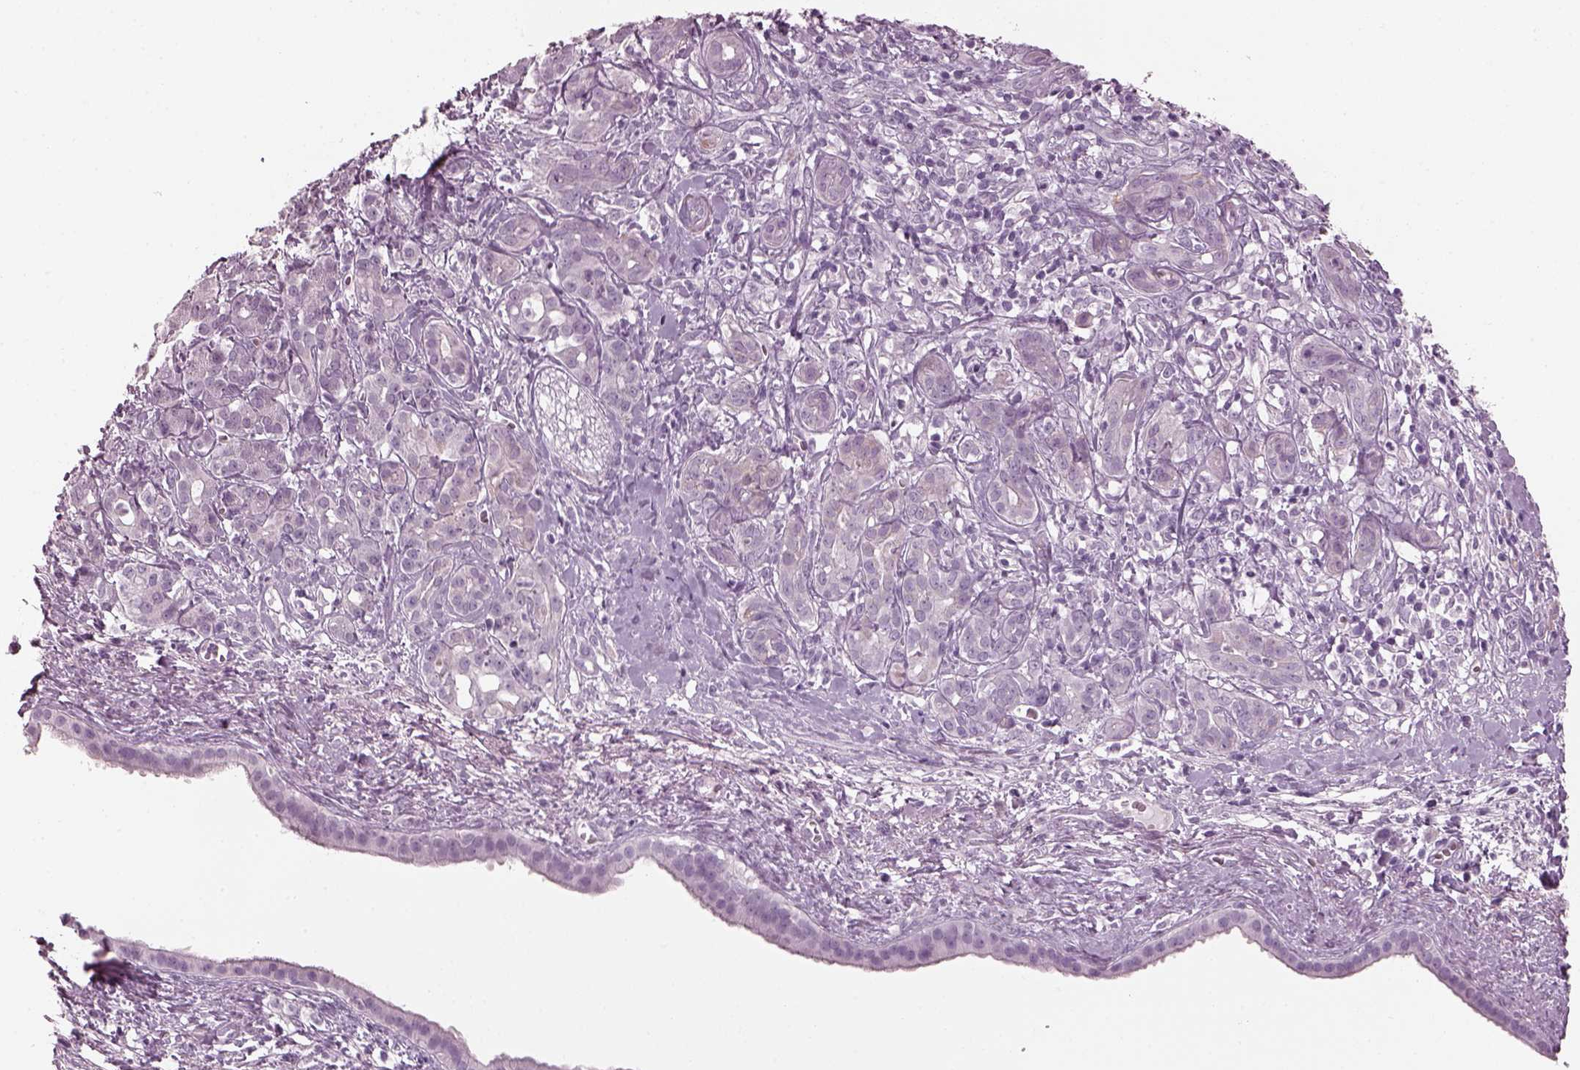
{"staining": {"intensity": "negative", "quantity": "none", "location": "none"}, "tissue": "pancreatic cancer", "cell_type": "Tumor cells", "image_type": "cancer", "snomed": [{"axis": "morphology", "description": "Adenocarcinoma, NOS"}, {"axis": "topography", "description": "Pancreas"}], "caption": "Immunohistochemistry of pancreatic cancer demonstrates no positivity in tumor cells.", "gene": "PDC", "patient": {"sex": "male", "age": 61}}